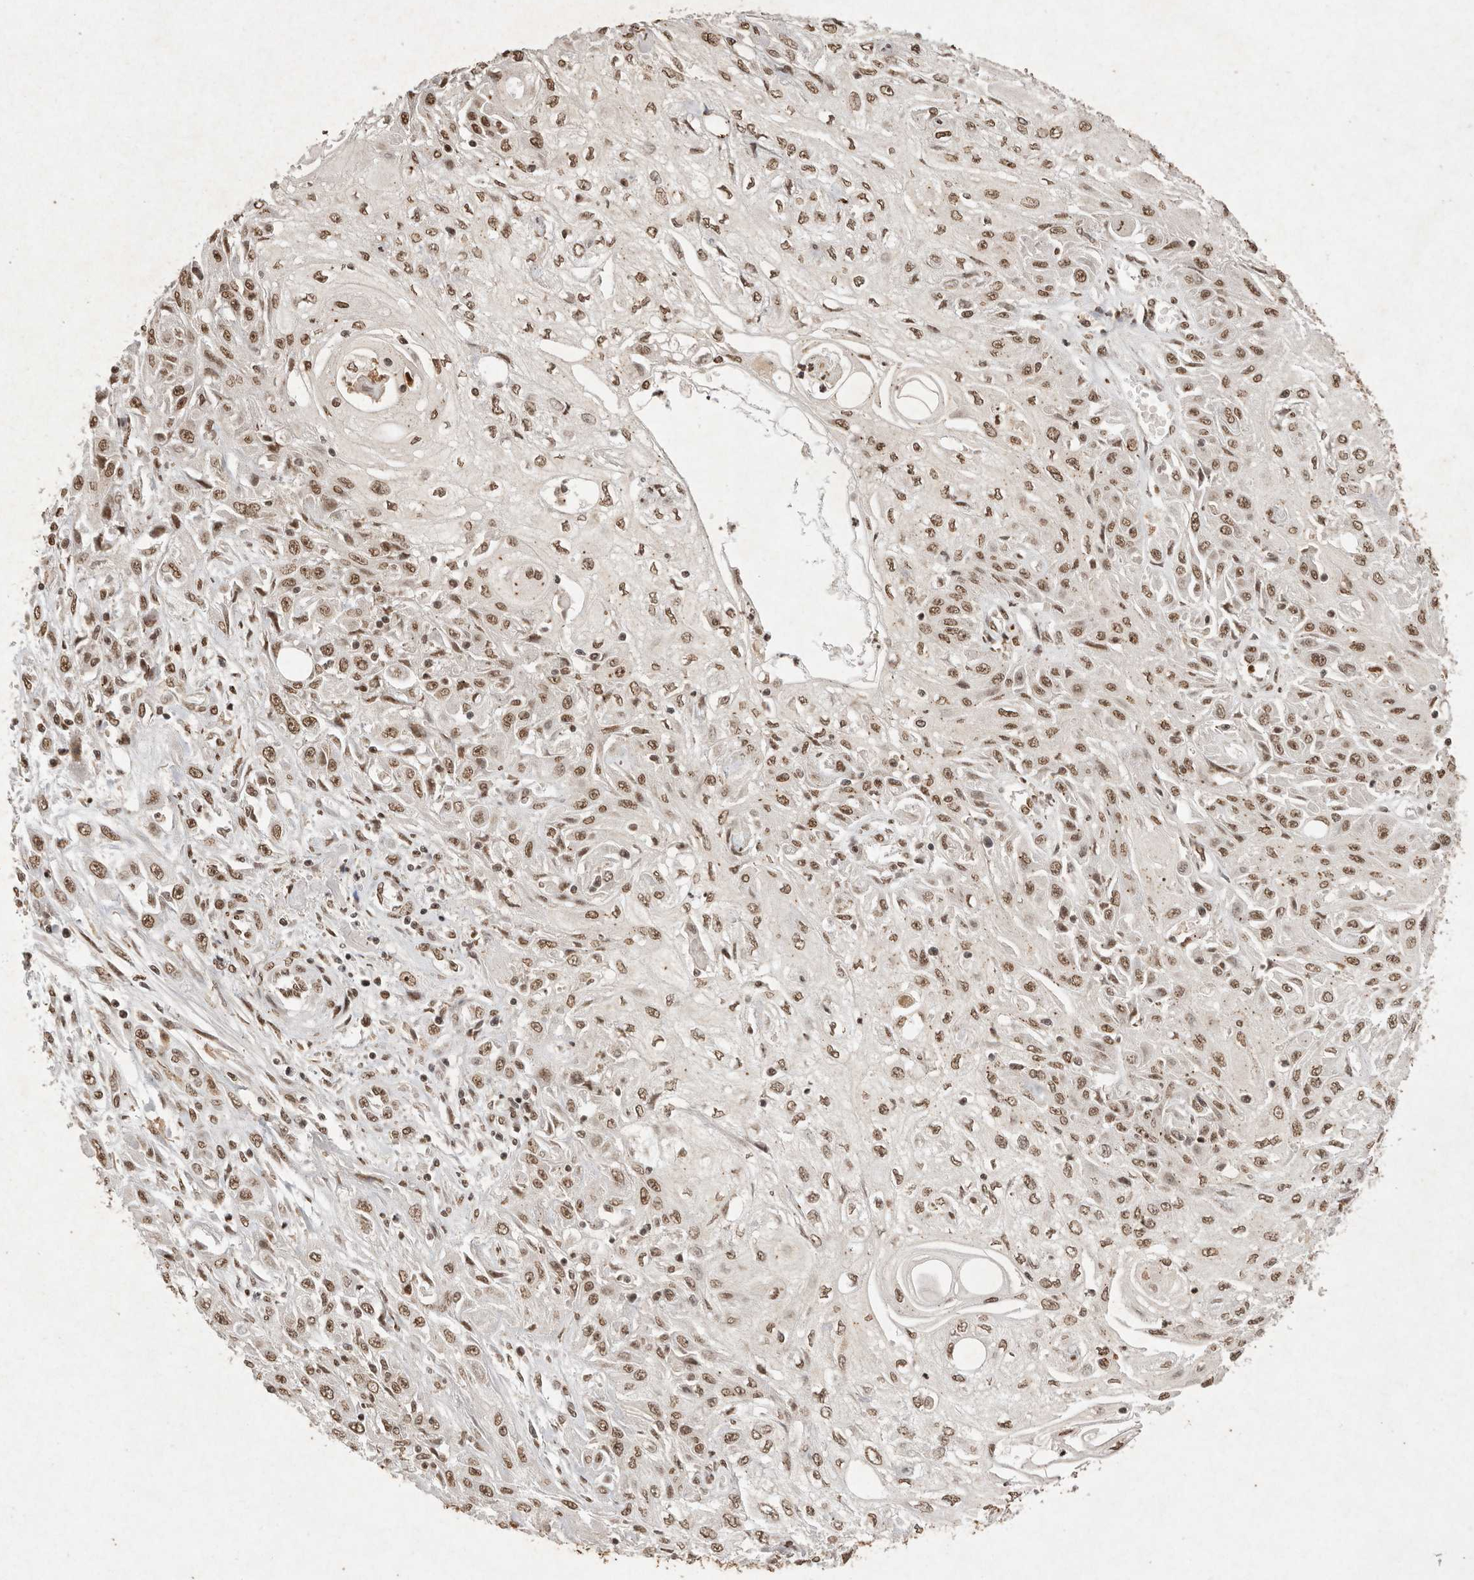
{"staining": {"intensity": "moderate", "quantity": ">75%", "location": "nuclear"}, "tissue": "skin cancer", "cell_type": "Tumor cells", "image_type": "cancer", "snomed": [{"axis": "morphology", "description": "Squamous cell carcinoma, NOS"}, {"axis": "morphology", "description": "Squamous cell carcinoma, metastatic, NOS"}, {"axis": "topography", "description": "Skin"}, {"axis": "topography", "description": "Lymph node"}], "caption": "Tumor cells show moderate nuclear positivity in approximately >75% of cells in skin cancer. (DAB (3,3'-diaminobenzidine) IHC, brown staining for protein, blue staining for nuclei).", "gene": "NKX3-2", "patient": {"sex": "male", "age": 75}}